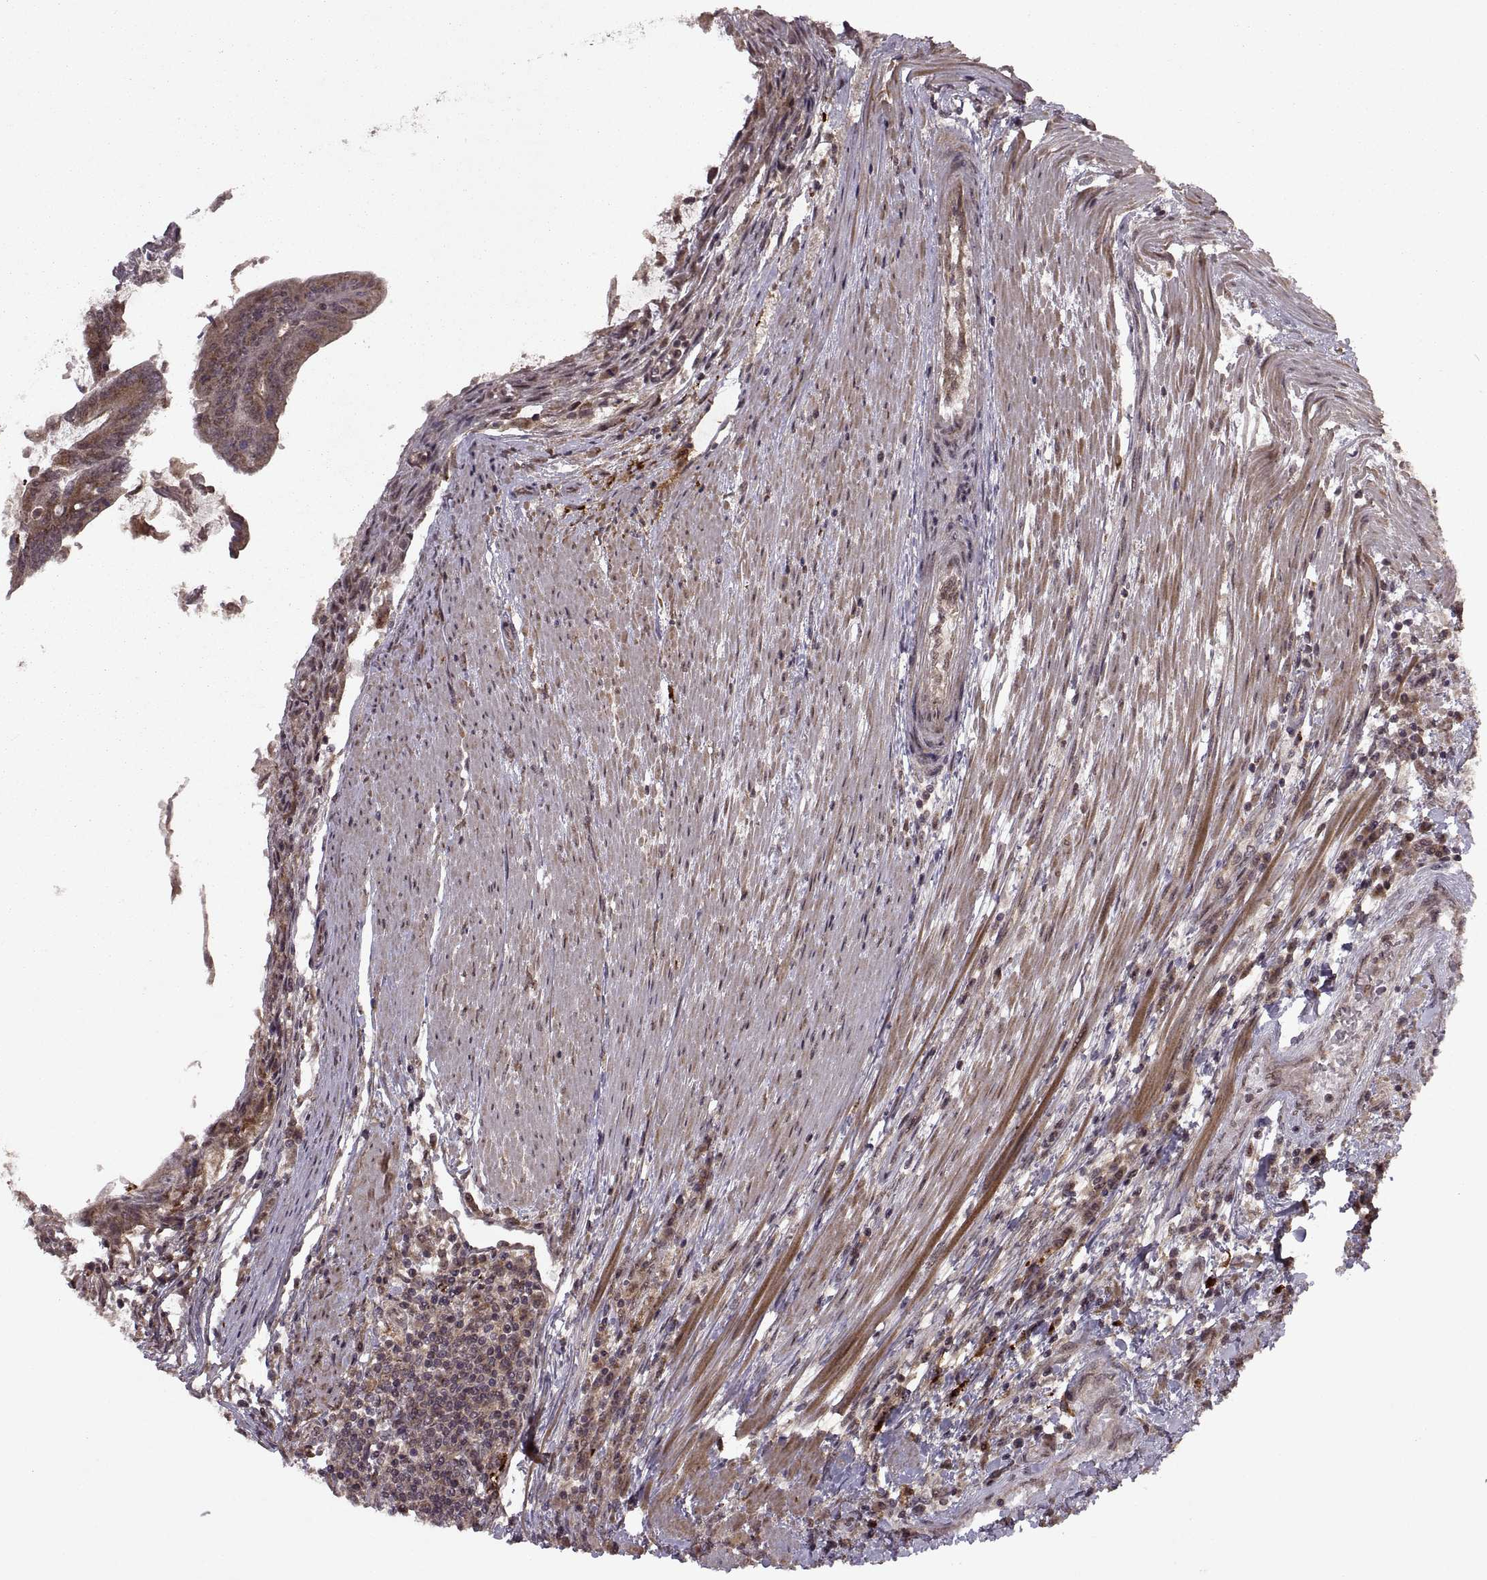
{"staining": {"intensity": "moderate", "quantity": ">75%", "location": "cytoplasmic/membranous"}, "tissue": "colorectal cancer", "cell_type": "Tumor cells", "image_type": "cancer", "snomed": [{"axis": "morphology", "description": "Adenocarcinoma, NOS"}, {"axis": "topography", "description": "Colon"}], "caption": "Immunohistochemistry (DAB) staining of human adenocarcinoma (colorectal) reveals moderate cytoplasmic/membranous protein expression in approximately >75% of tumor cells.", "gene": "PTOV1", "patient": {"sex": "female", "age": 70}}